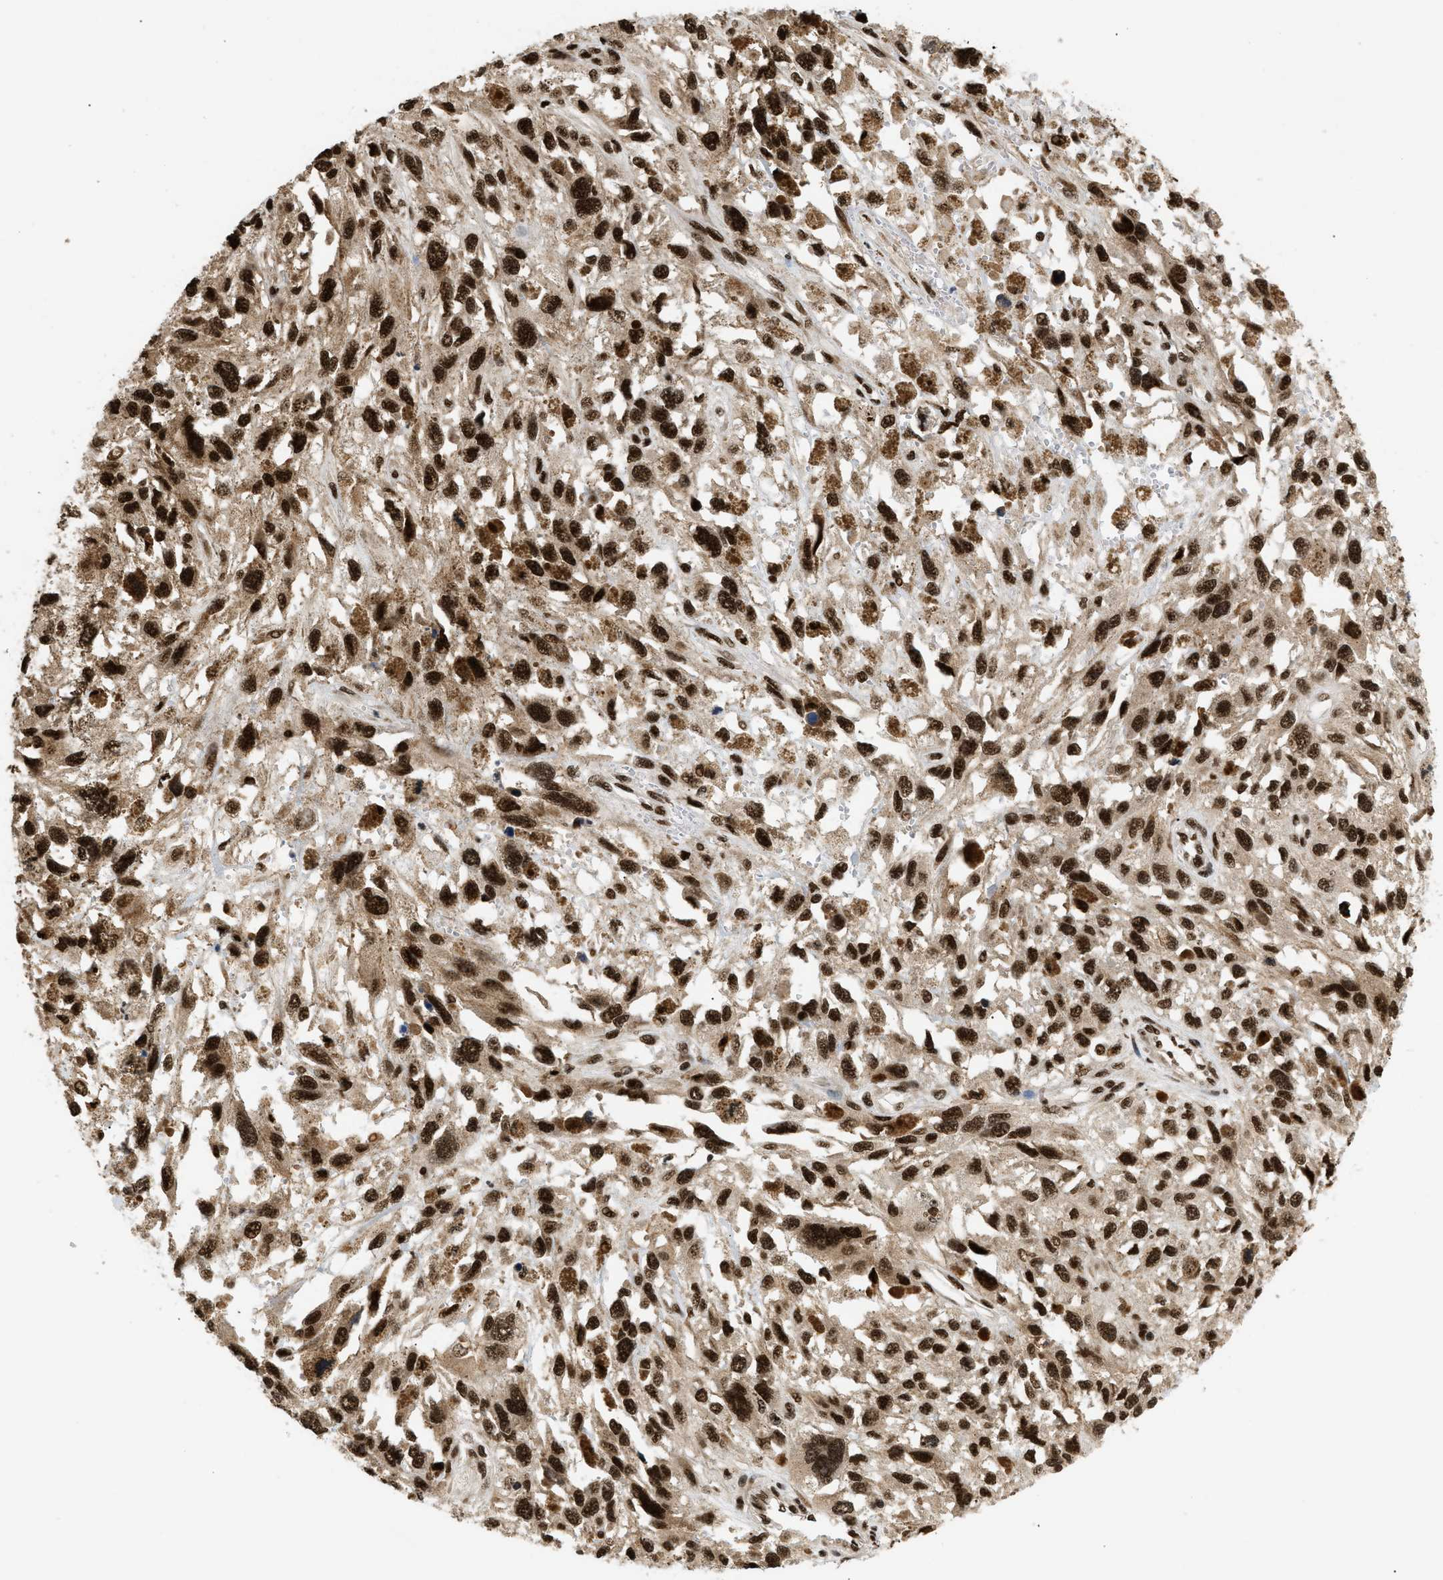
{"staining": {"intensity": "strong", "quantity": ">75%", "location": "nuclear"}, "tissue": "melanoma", "cell_type": "Tumor cells", "image_type": "cancer", "snomed": [{"axis": "morphology", "description": "Malignant melanoma, Metastatic site"}, {"axis": "topography", "description": "Lymph node"}], "caption": "Immunohistochemistry image of neoplastic tissue: human melanoma stained using immunohistochemistry demonstrates high levels of strong protein expression localized specifically in the nuclear of tumor cells, appearing as a nuclear brown color.", "gene": "RBM5", "patient": {"sex": "male", "age": 59}}